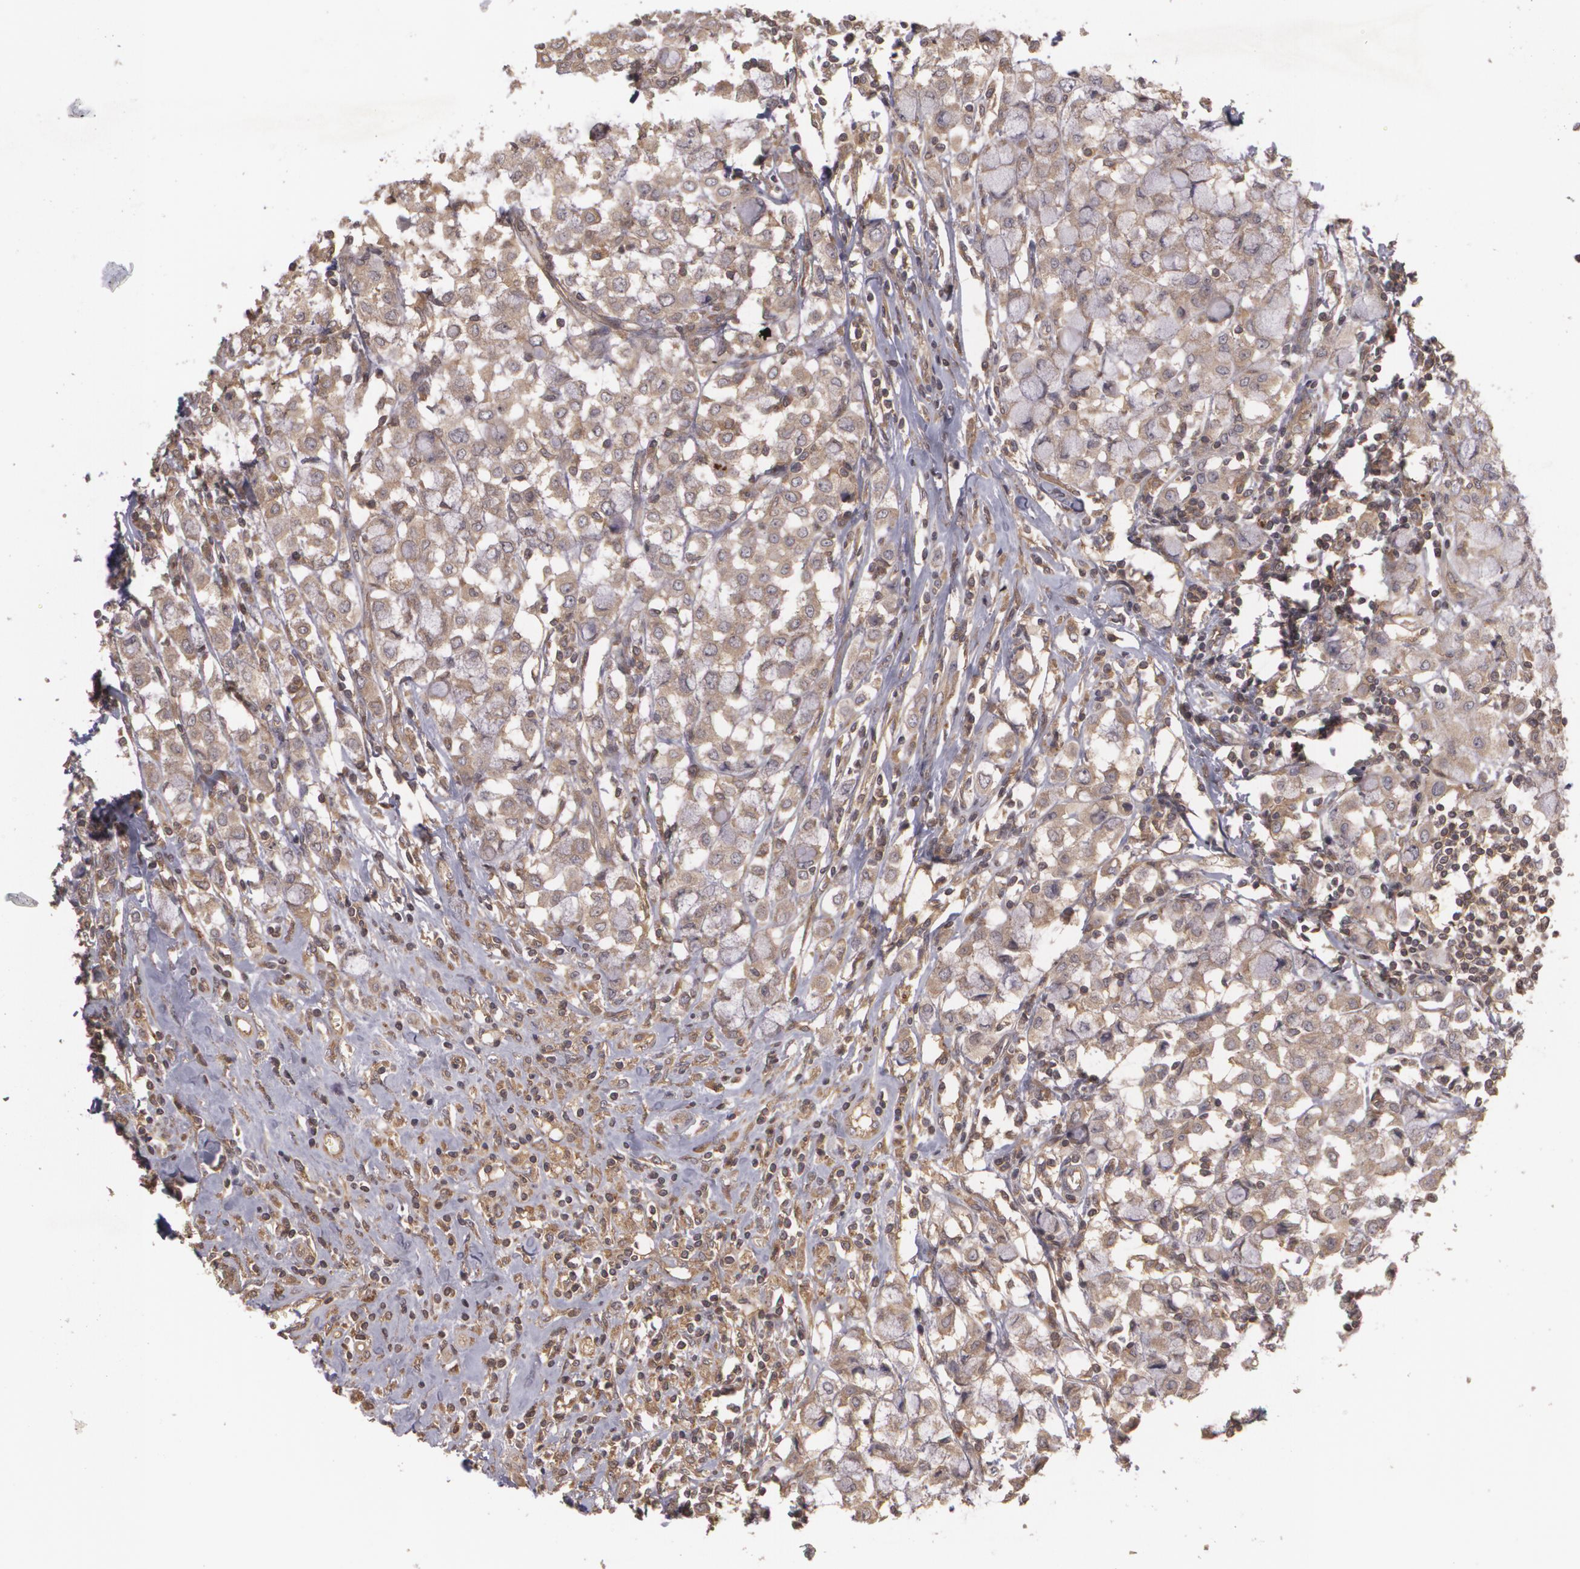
{"staining": {"intensity": "weak", "quantity": ">75%", "location": "cytoplasmic/membranous"}, "tissue": "breast cancer", "cell_type": "Tumor cells", "image_type": "cancer", "snomed": [{"axis": "morphology", "description": "Lobular carcinoma"}, {"axis": "topography", "description": "Breast"}], "caption": "The immunohistochemical stain highlights weak cytoplasmic/membranous staining in tumor cells of breast cancer (lobular carcinoma) tissue. (DAB (3,3'-diaminobenzidine) = brown stain, brightfield microscopy at high magnification).", "gene": "HRAS", "patient": {"sex": "female", "age": 85}}